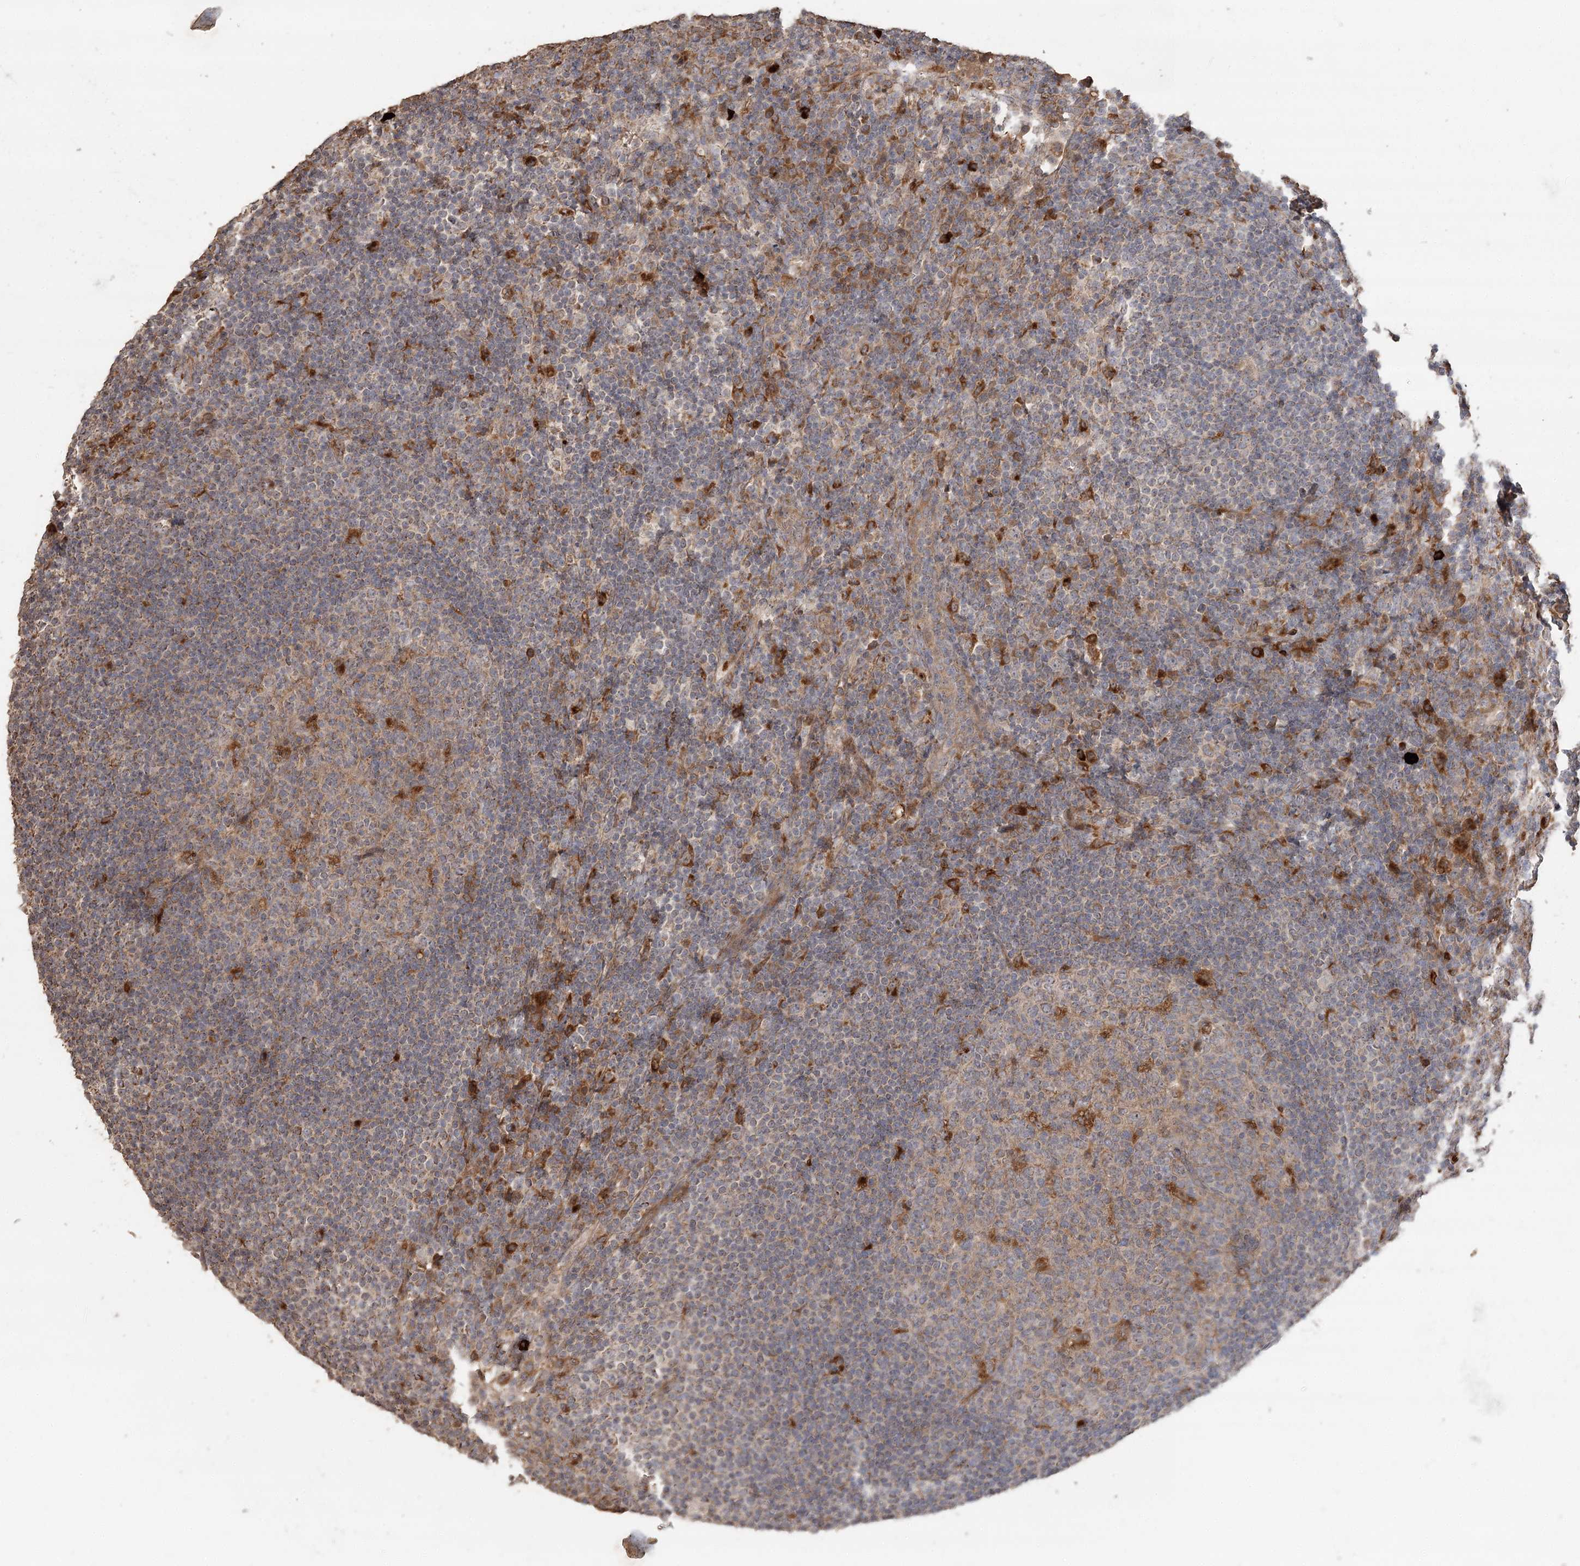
{"staining": {"intensity": "moderate", "quantity": "<25%", "location": "cytoplasmic/membranous"}, "tissue": "lymph node", "cell_type": "Germinal center cells", "image_type": "normal", "snomed": [{"axis": "morphology", "description": "Normal tissue, NOS"}, {"axis": "topography", "description": "Lymph node"}], "caption": "Lymph node stained for a protein (brown) displays moderate cytoplasmic/membranous positive expression in approximately <25% of germinal center cells.", "gene": "OBSL1", "patient": {"sex": "female", "age": 53}}